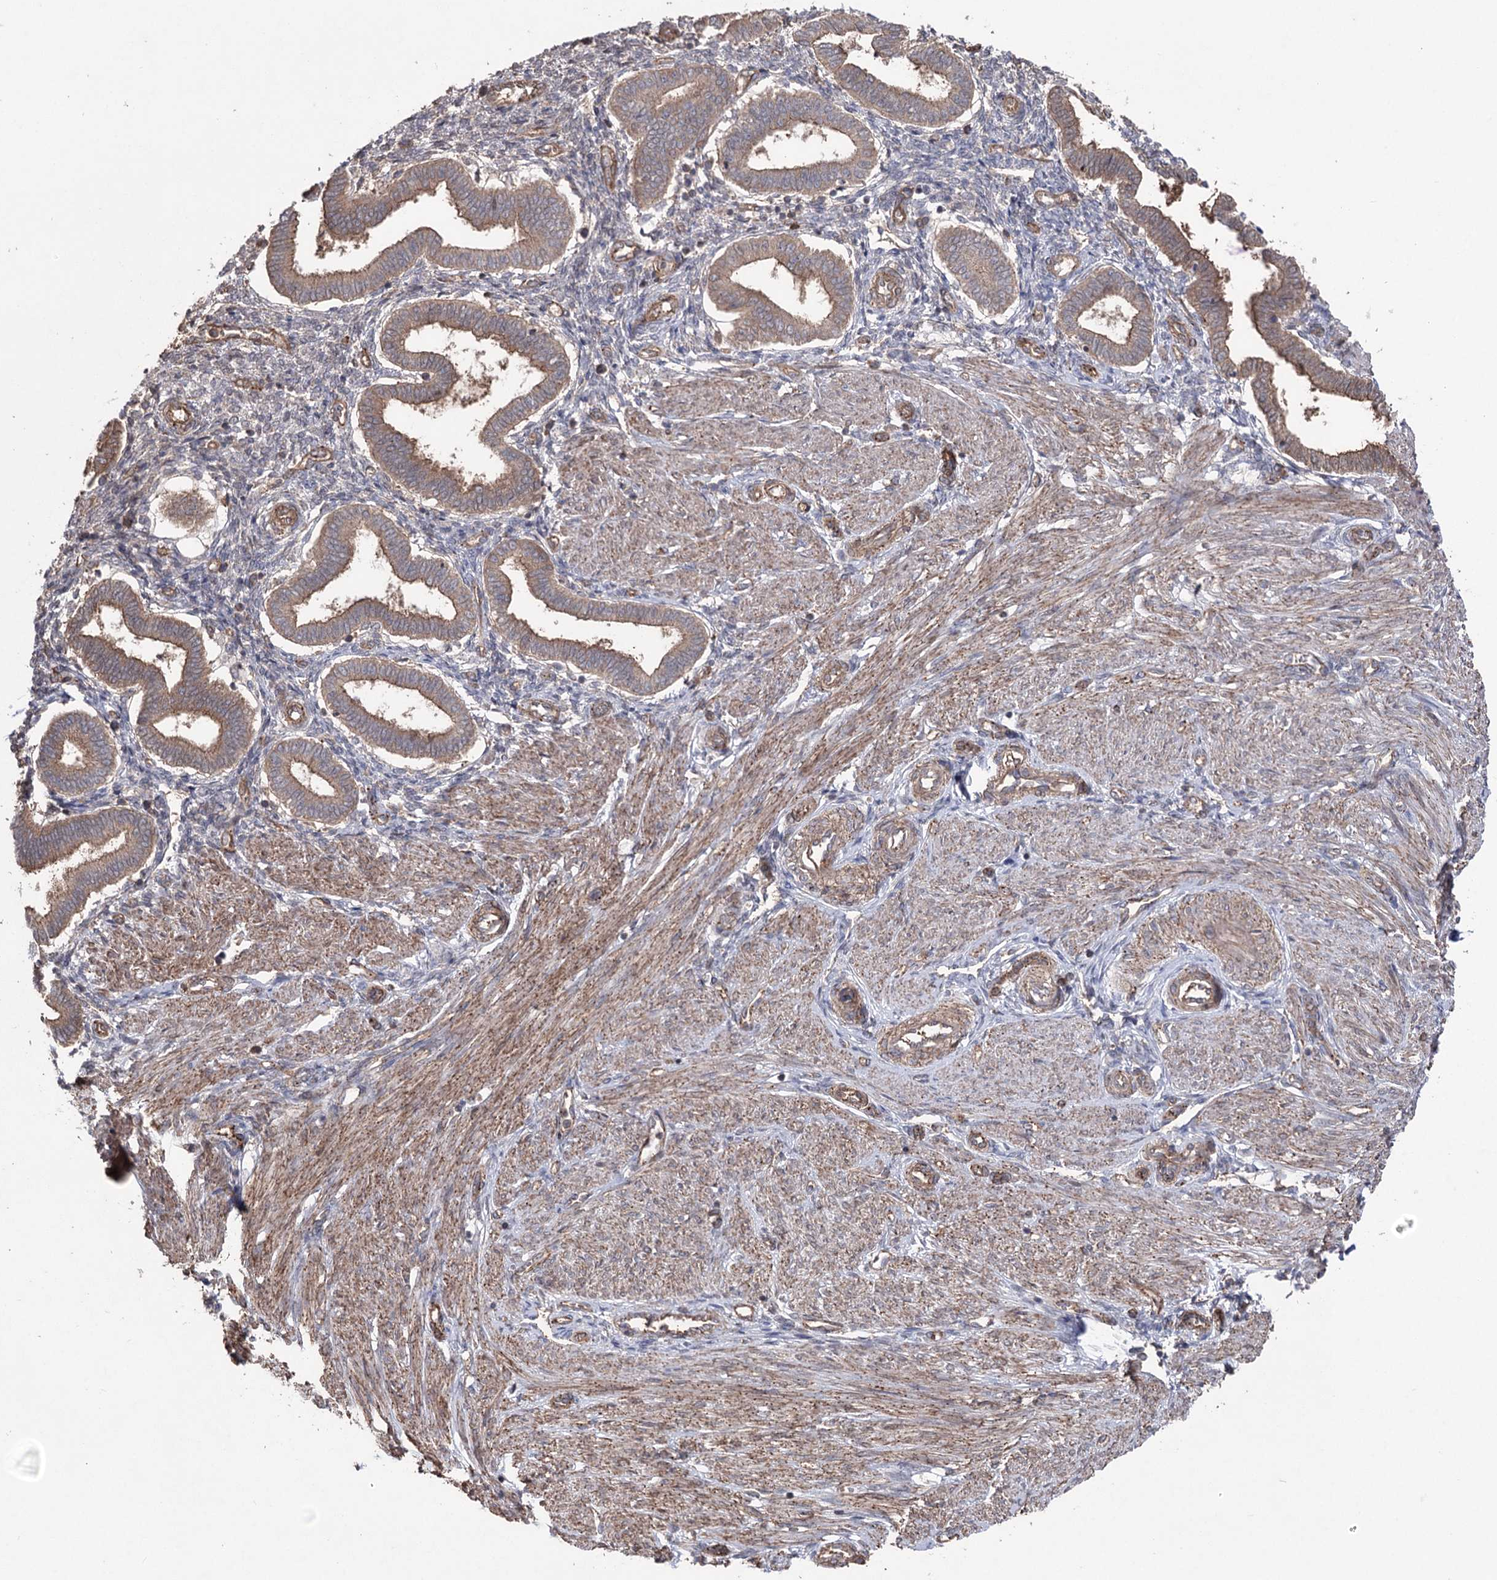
{"staining": {"intensity": "moderate", "quantity": ">75%", "location": "cytoplasmic/membranous"}, "tissue": "endometrium", "cell_type": "Cells in endometrial stroma", "image_type": "normal", "snomed": [{"axis": "morphology", "description": "Normal tissue, NOS"}, {"axis": "topography", "description": "Endometrium"}], "caption": "Immunohistochemistry (IHC) (DAB) staining of benign human endometrium demonstrates moderate cytoplasmic/membranous protein expression in approximately >75% of cells in endometrial stroma. The staining was performed using DAB to visualize the protein expression in brown, while the nuclei were stained in blue with hematoxylin (Magnification: 20x).", "gene": "LARS2", "patient": {"sex": "female", "age": 24}}